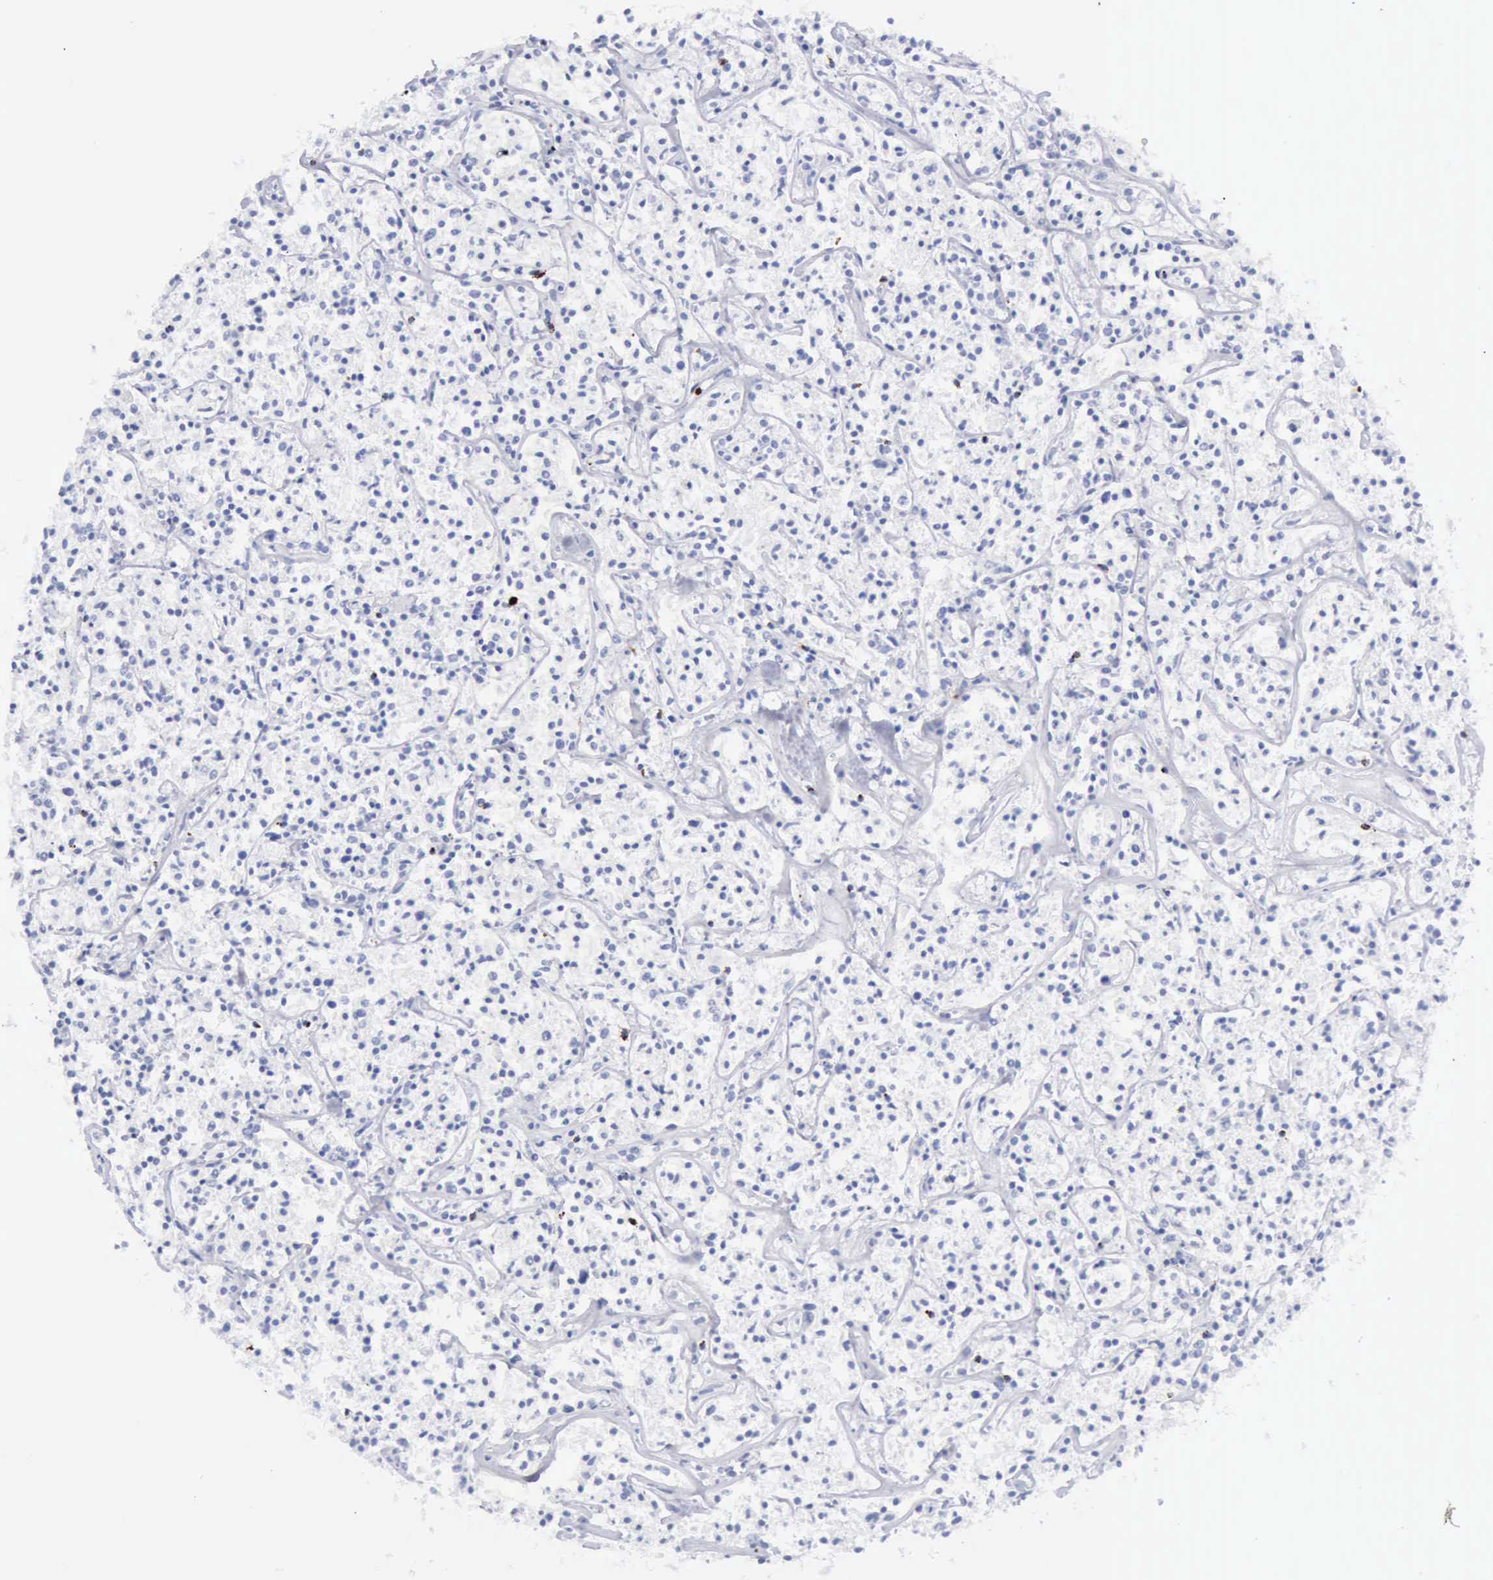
{"staining": {"intensity": "negative", "quantity": "none", "location": "none"}, "tissue": "lymphoma", "cell_type": "Tumor cells", "image_type": "cancer", "snomed": [{"axis": "morphology", "description": "Malignant lymphoma, non-Hodgkin's type, Low grade"}, {"axis": "topography", "description": "Small intestine"}], "caption": "Lymphoma stained for a protein using IHC exhibits no expression tumor cells.", "gene": "GZMB", "patient": {"sex": "female", "age": 59}}